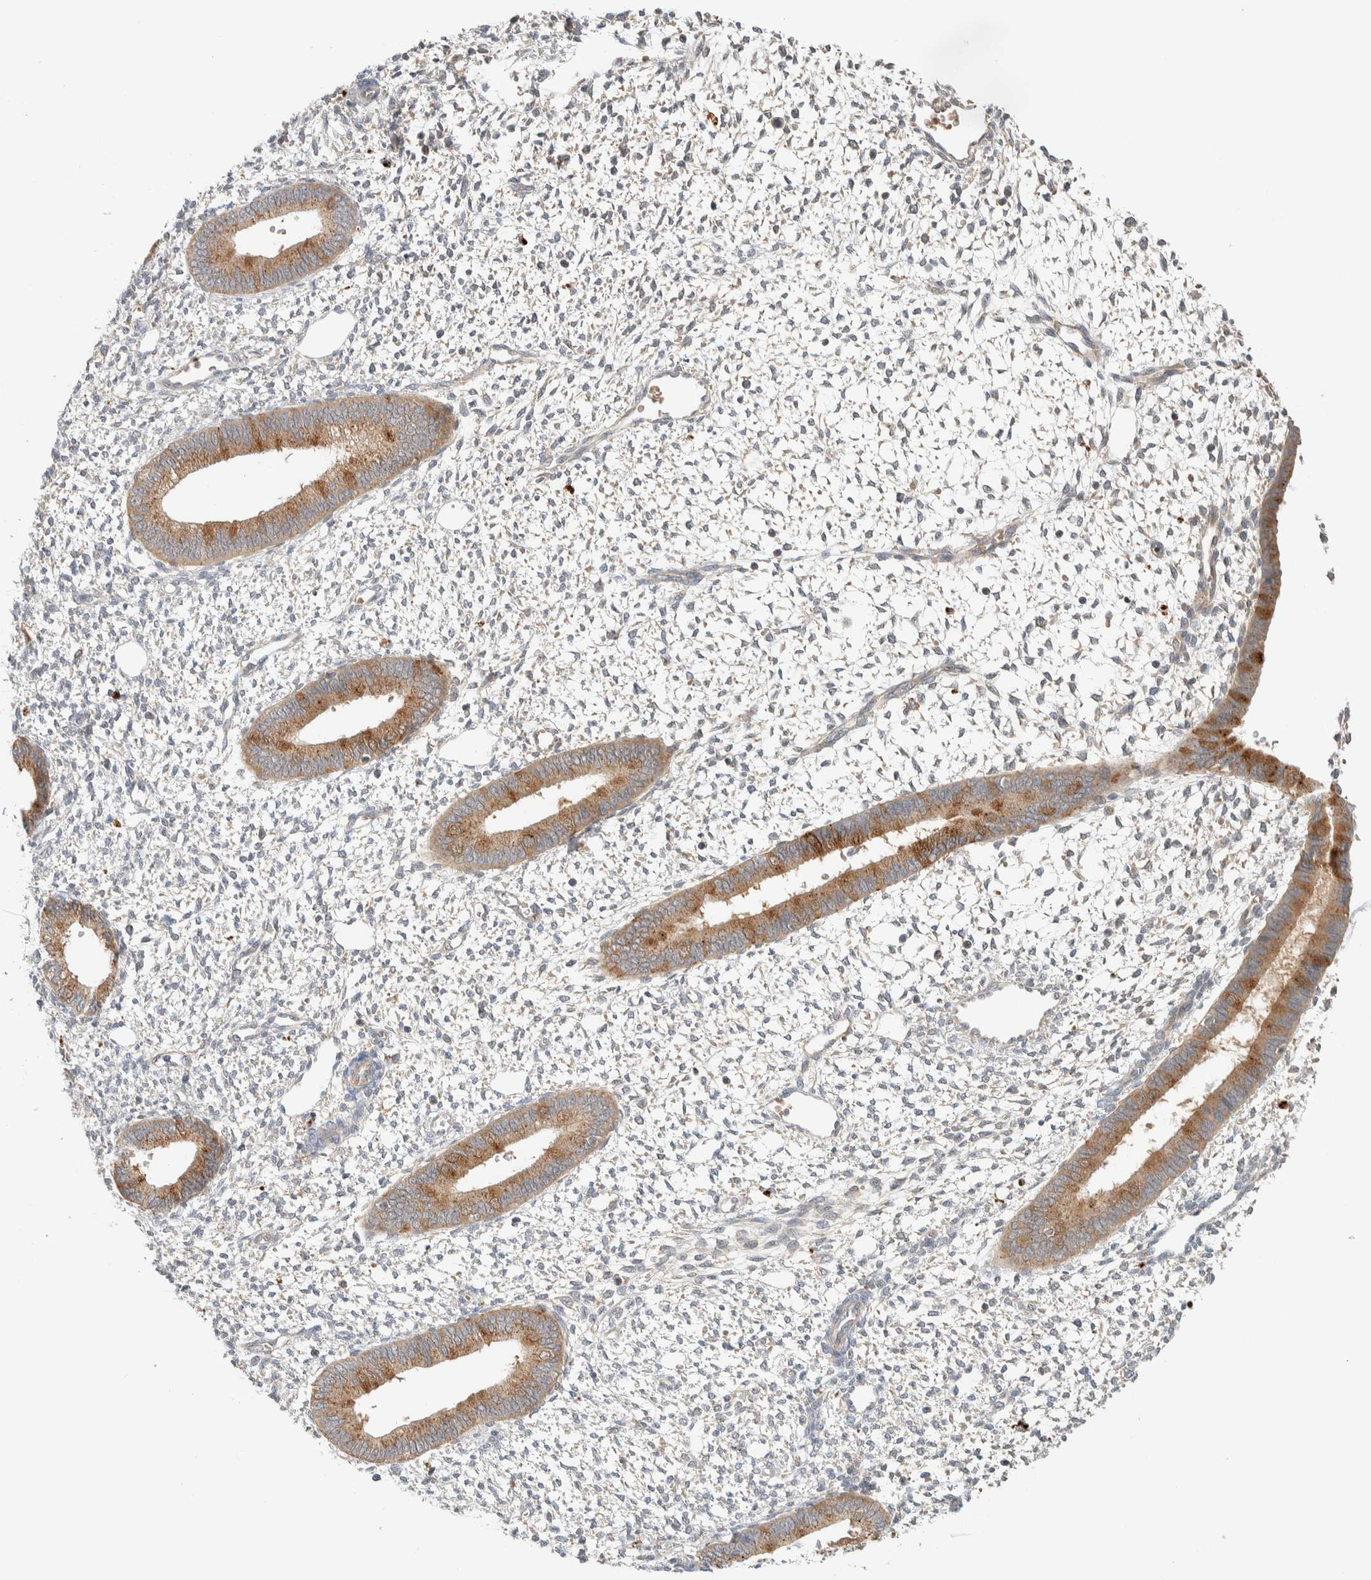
{"staining": {"intensity": "negative", "quantity": "none", "location": "none"}, "tissue": "endometrium", "cell_type": "Cells in endometrial stroma", "image_type": "normal", "snomed": [{"axis": "morphology", "description": "Normal tissue, NOS"}, {"axis": "topography", "description": "Endometrium"}], "caption": "Cells in endometrial stroma show no significant protein staining in benign endometrium. (Brightfield microscopy of DAB (3,3'-diaminobenzidine) IHC at high magnification).", "gene": "GCLM", "patient": {"sex": "female", "age": 46}}